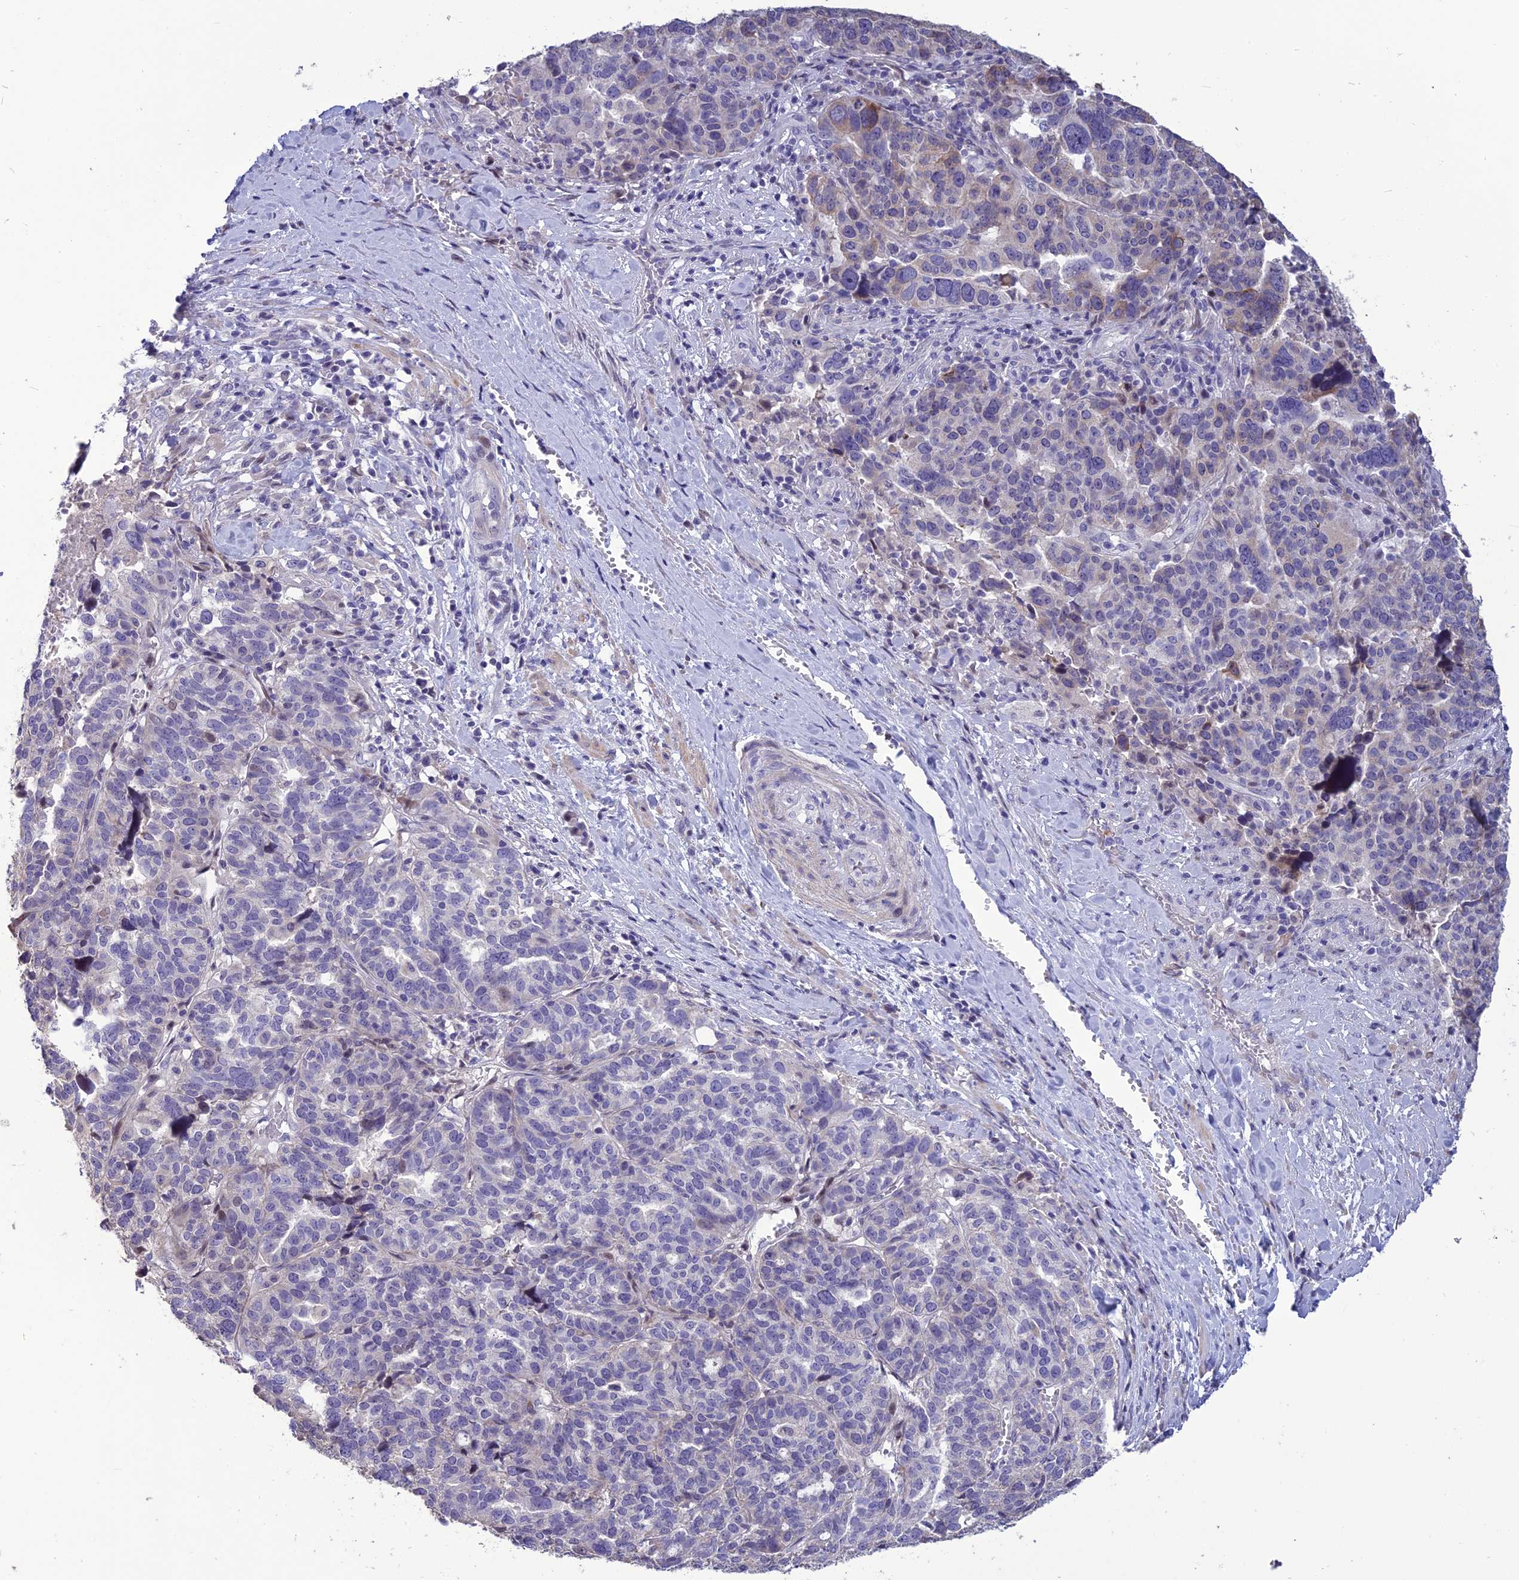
{"staining": {"intensity": "negative", "quantity": "none", "location": "none"}, "tissue": "ovarian cancer", "cell_type": "Tumor cells", "image_type": "cancer", "snomed": [{"axis": "morphology", "description": "Cystadenocarcinoma, serous, NOS"}, {"axis": "topography", "description": "Ovary"}], "caption": "The immunohistochemistry (IHC) image has no significant staining in tumor cells of ovarian cancer (serous cystadenocarcinoma) tissue.", "gene": "SPG21", "patient": {"sex": "female", "age": 59}}